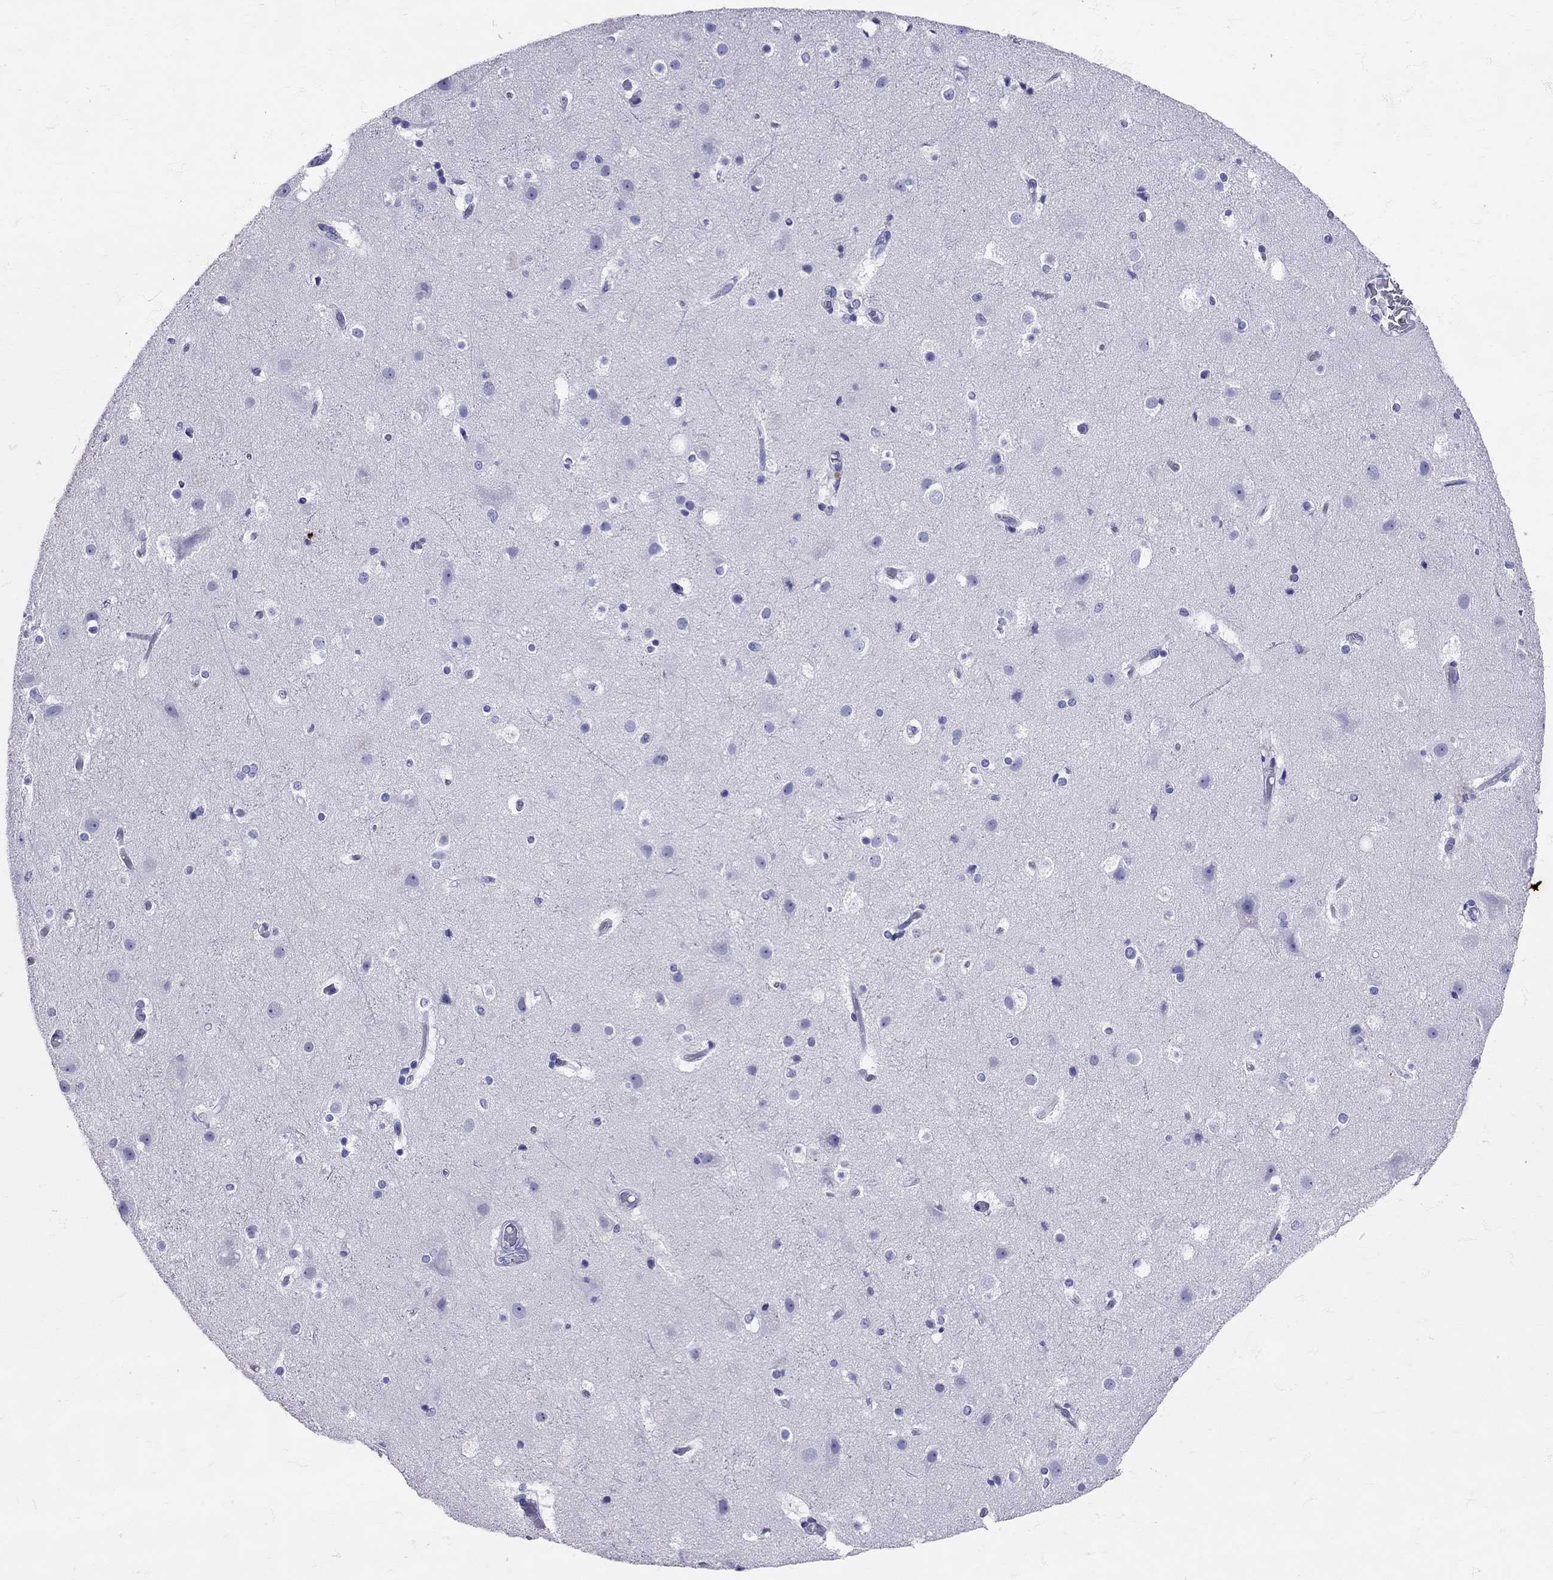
{"staining": {"intensity": "negative", "quantity": "none", "location": "none"}, "tissue": "cerebral cortex", "cell_type": "Endothelial cells", "image_type": "normal", "snomed": [{"axis": "morphology", "description": "Normal tissue, NOS"}, {"axis": "topography", "description": "Cerebral cortex"}], "caption": "Cerebral cortex was stained to show a protein in brown. There is no significant expression in endothelial cells.", "gene": "AVP", "patient": {"sex": "female", "age": 52}}